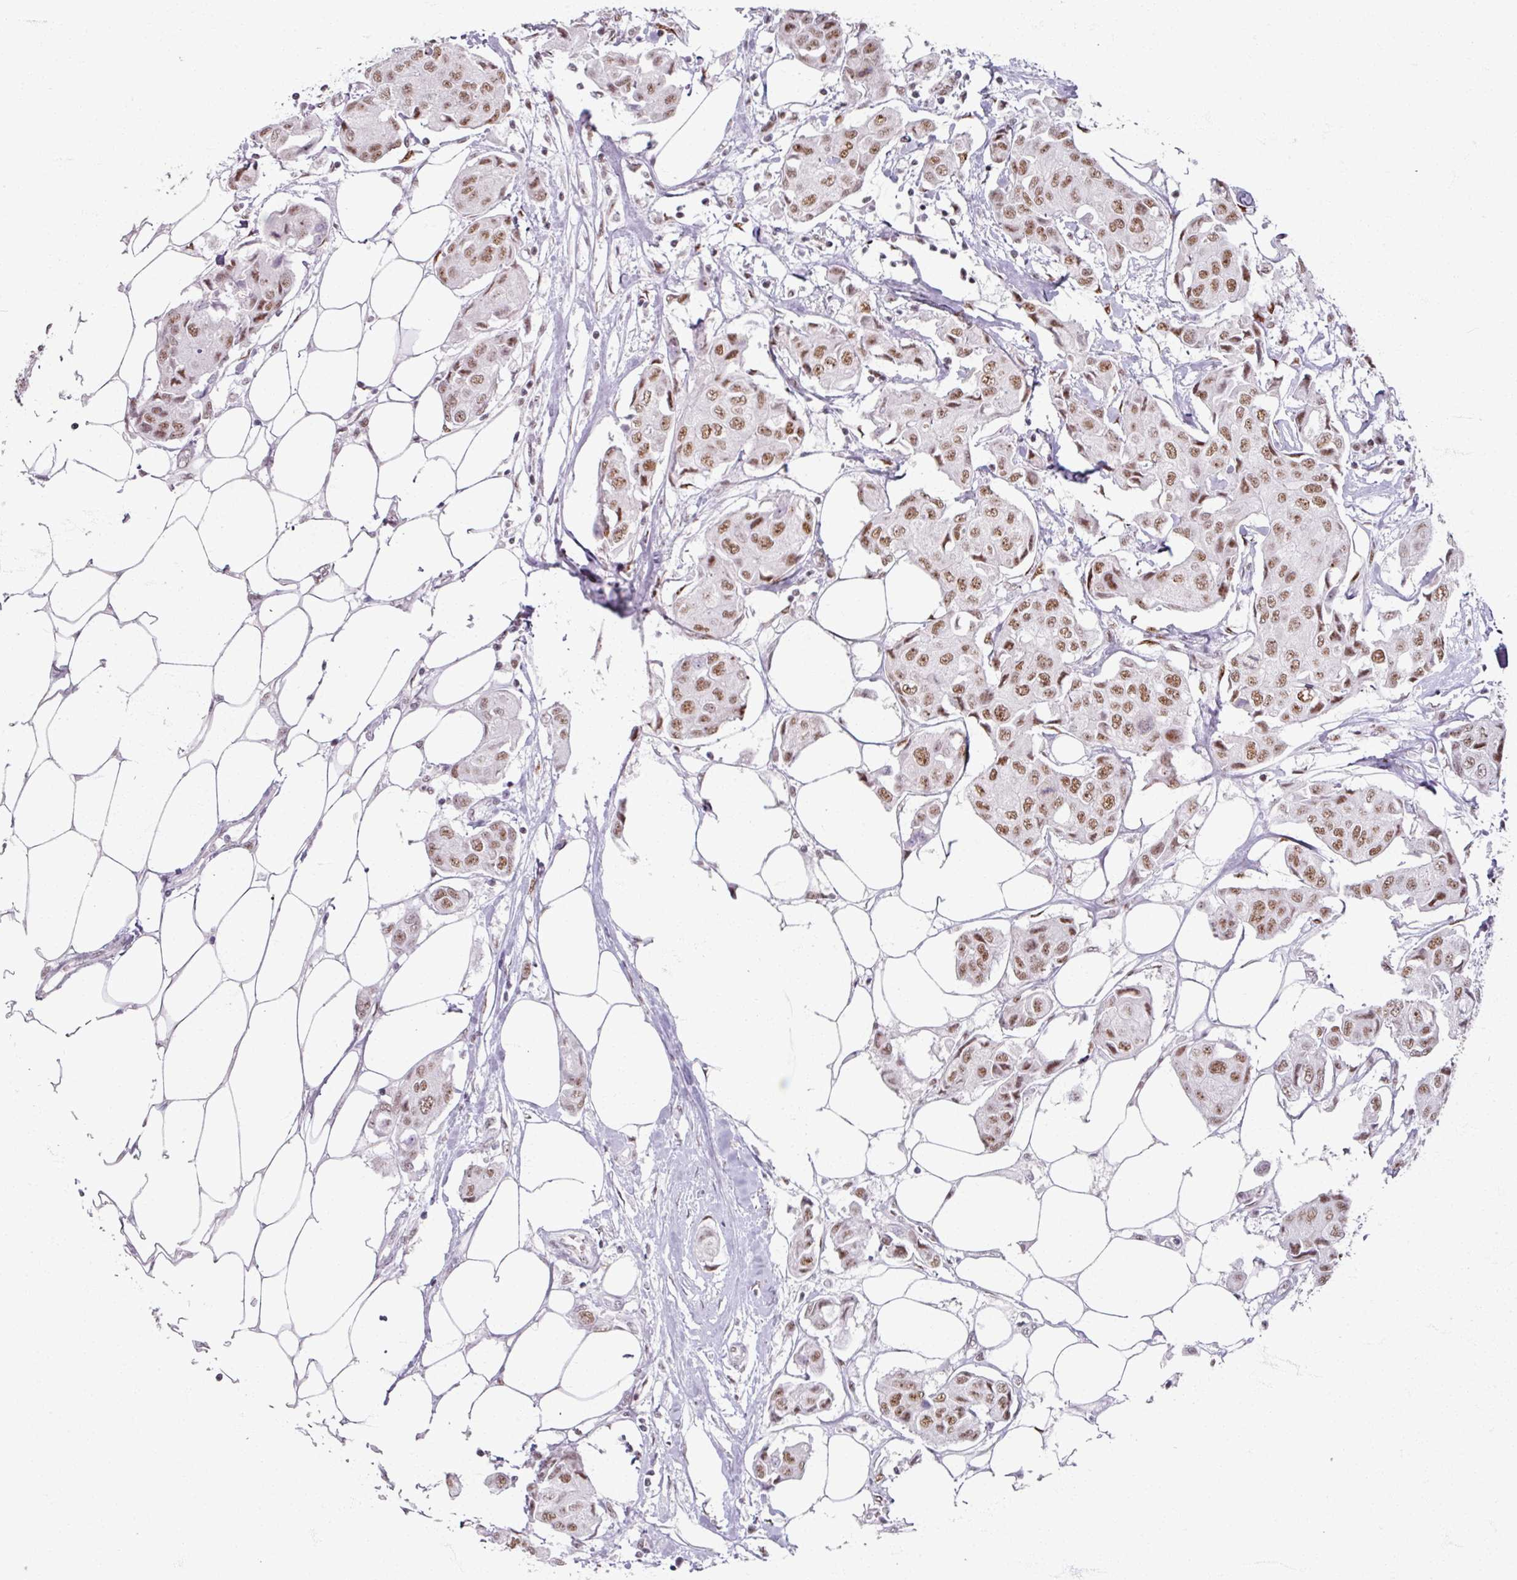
{"staining": {"intensity": "moderate", "quantity": ">75%", "location": "nuclear"}, "tissue": "breast cancer", "cell_type": "Tumor cells", "image_type": "cancer", "snomed": [{"axis": "morphology", "description": "Duct carcinoma"}, {"axis": "topography", "description": "Breast"}, {"axis": "topography", "description": "Lymph node"}], "caption": "Immunohistochemistry histopathology image of intraductal carcinoma (breast) stained for a protein (brown), which reveals medium levels of moderate nuclear staining in approximately >75% of tumor cells.", "gene": "ADAR", "patient": {"sex": "female", "age": 80}}